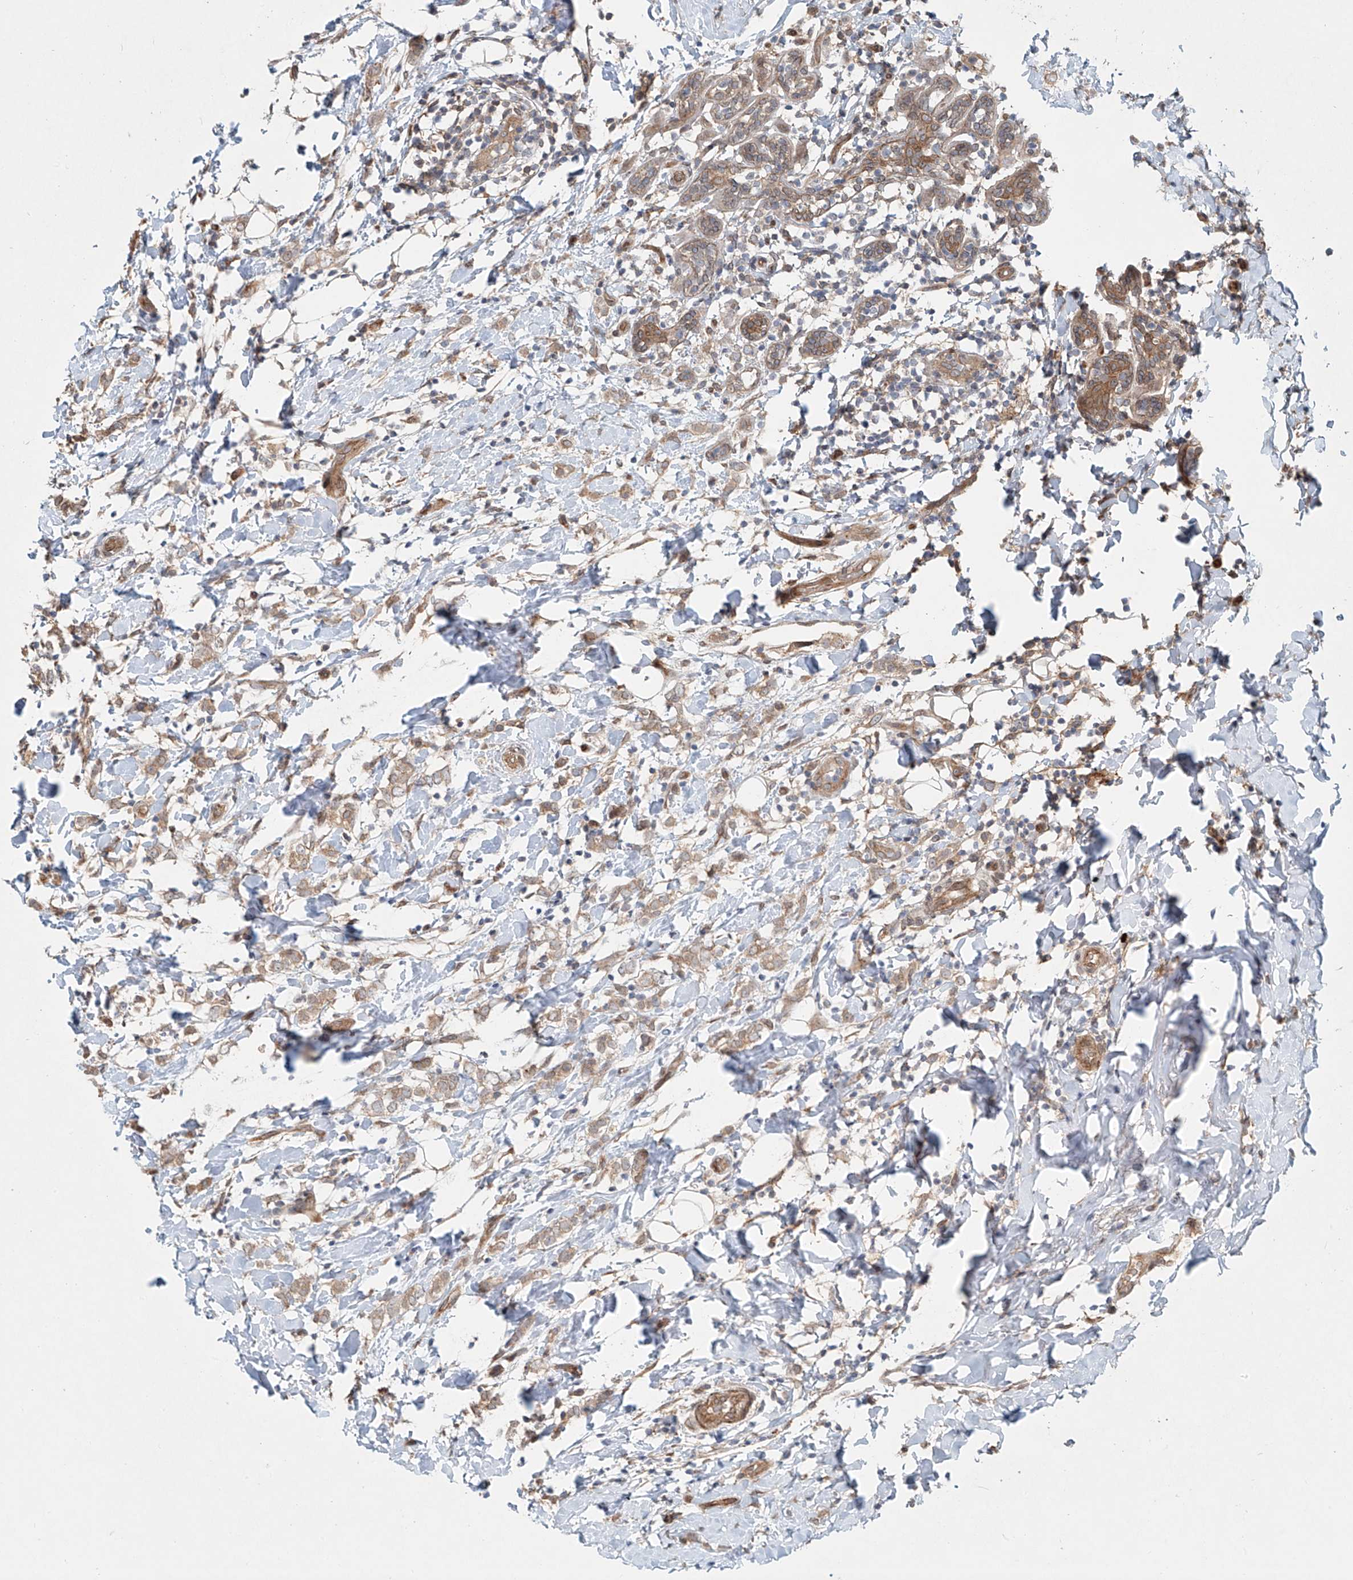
{"staining": {"intensity": "weak", "quantity": ">75%", "location": "cytoplasmic/membranous"}, "tissue": "breast cancer", "cell_type": "Tumor cells", "image_type": "cancer", "snomed": [{"axis": "morphology", "description": "Normal tissue, NOS"}, {"axis": "morphology", "description": "Lobular carcinoma"}, {"axis": "topography", "description": "Breast"}], "caption": "Immunohistochemistry (IHC) of lobular carcinoma (breast) demonstrates low levels of weak cytoplasmic/membranous positivity in about >75% of tumor cells. (Stains: DAB in brown, nuclei in blue, Microscopy: brightfield microscopy at high magnification).", "gene": "SASH1", "patient": {"sex": "female", "age": 47}}